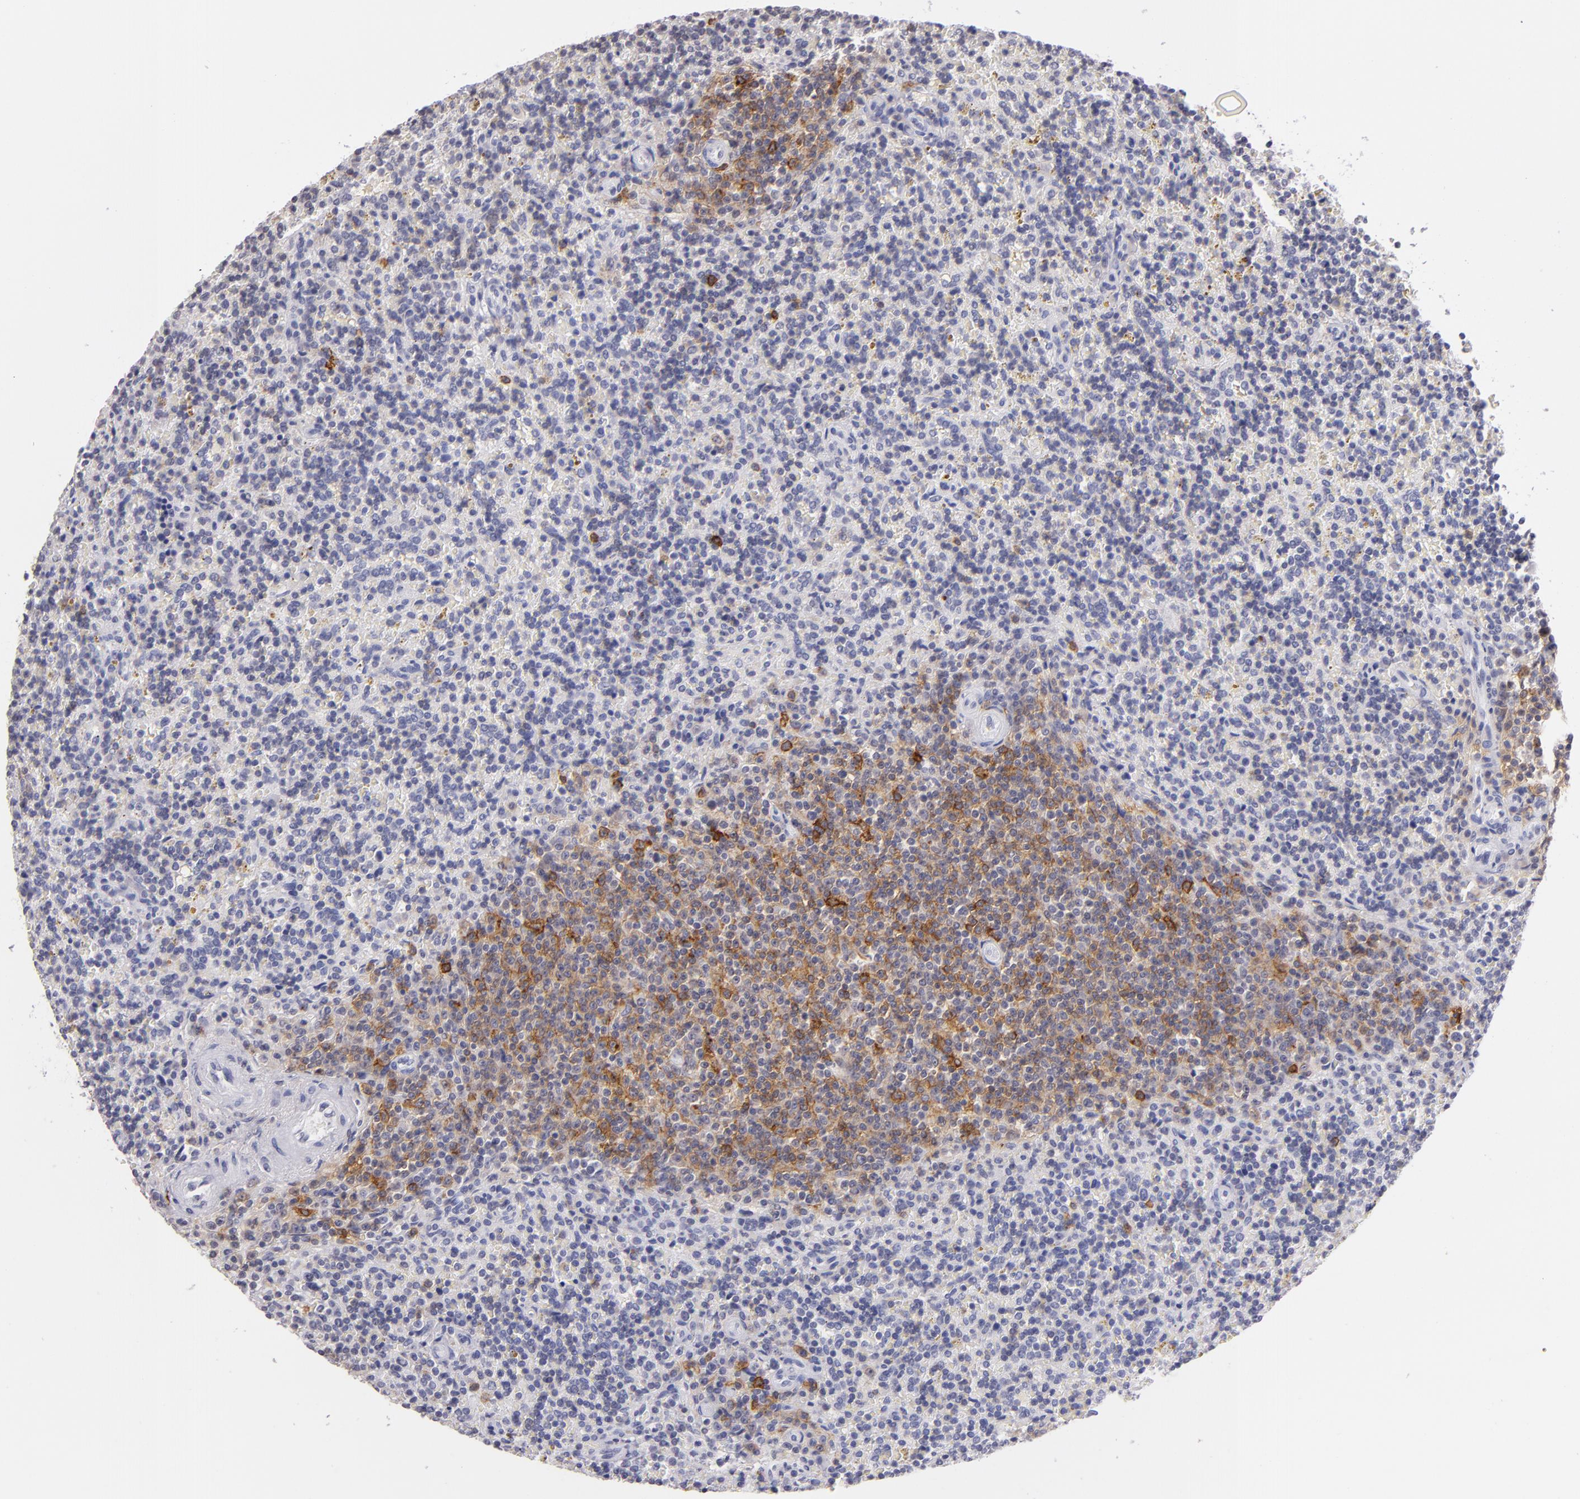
{"staining": {"intensity": "negative", "quantity": "none", "location": "none"}, "tissue": "lymphoma", "cell_type": "Tumor cells", "image_type": "cancer", "snomed": [{"axis": "morphology", "description": "Malignant lymphoma, non-Hodgkin's type, Low grade"}, {"axis": "topography", "description": "Spleen"}], "caption": "Lymphoma was stained to show a protein in brown. There is no significant staining in tumor cells.", "gene": "IL2RA", "patient": {"sex": "male", "age": 67}}